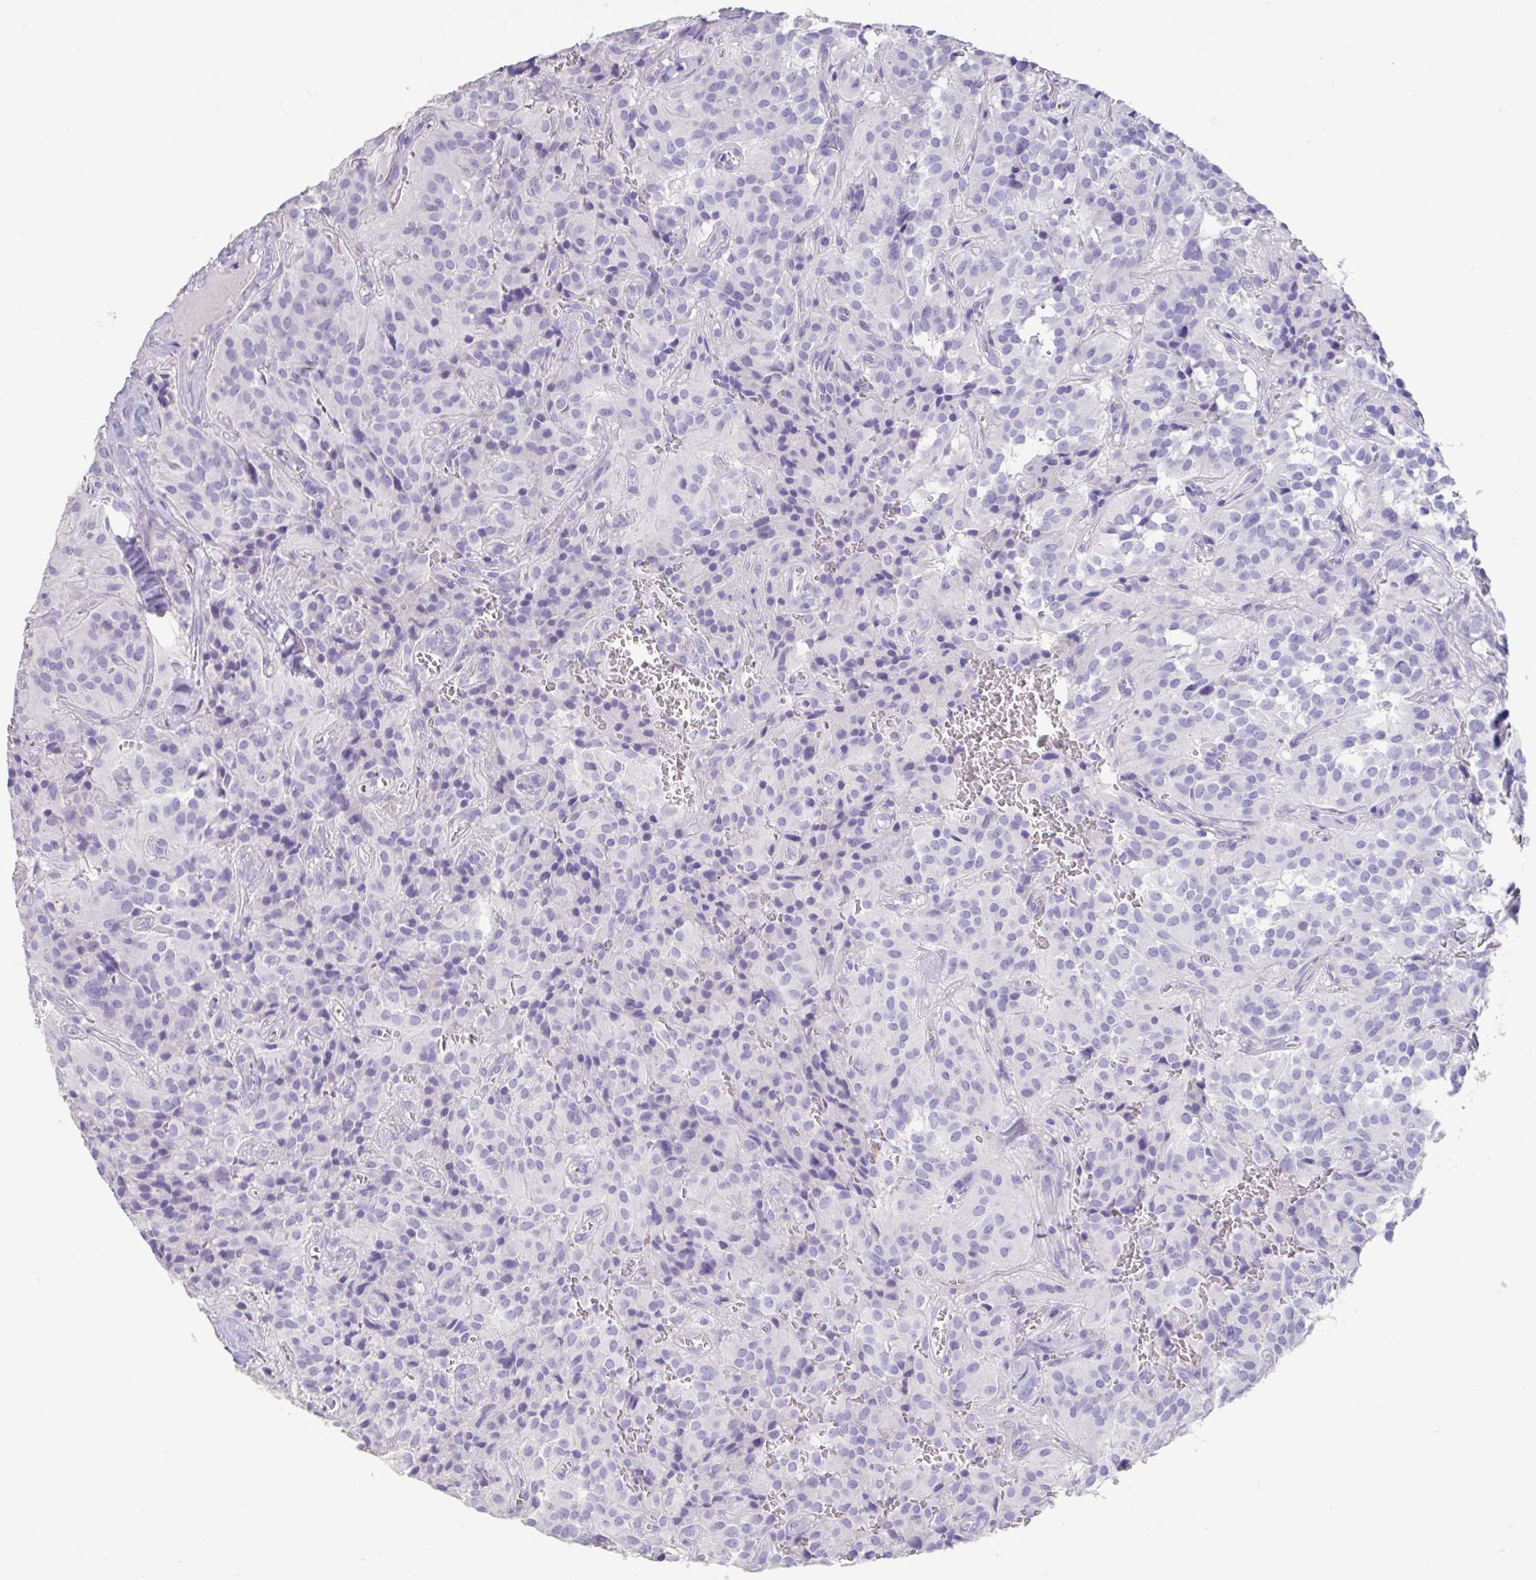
{"staining": {"intensity": "negative", "quantity": "none", "location": "none"}, "tissue": "glioma", "cell_type": "Tumor cells", "image_type": "cancer", "snomed": [{"axis": "morphology", "description": "Glioma, malignant, Low grade"}, {"axis": "topography", "description": "Brain"}], "caption": "This is a histopathology image of IHC staining of glioma, which shows no staining in tumor cells.", "gene": "TNNC1", "patient": {"sex": "male", "age": 42}}